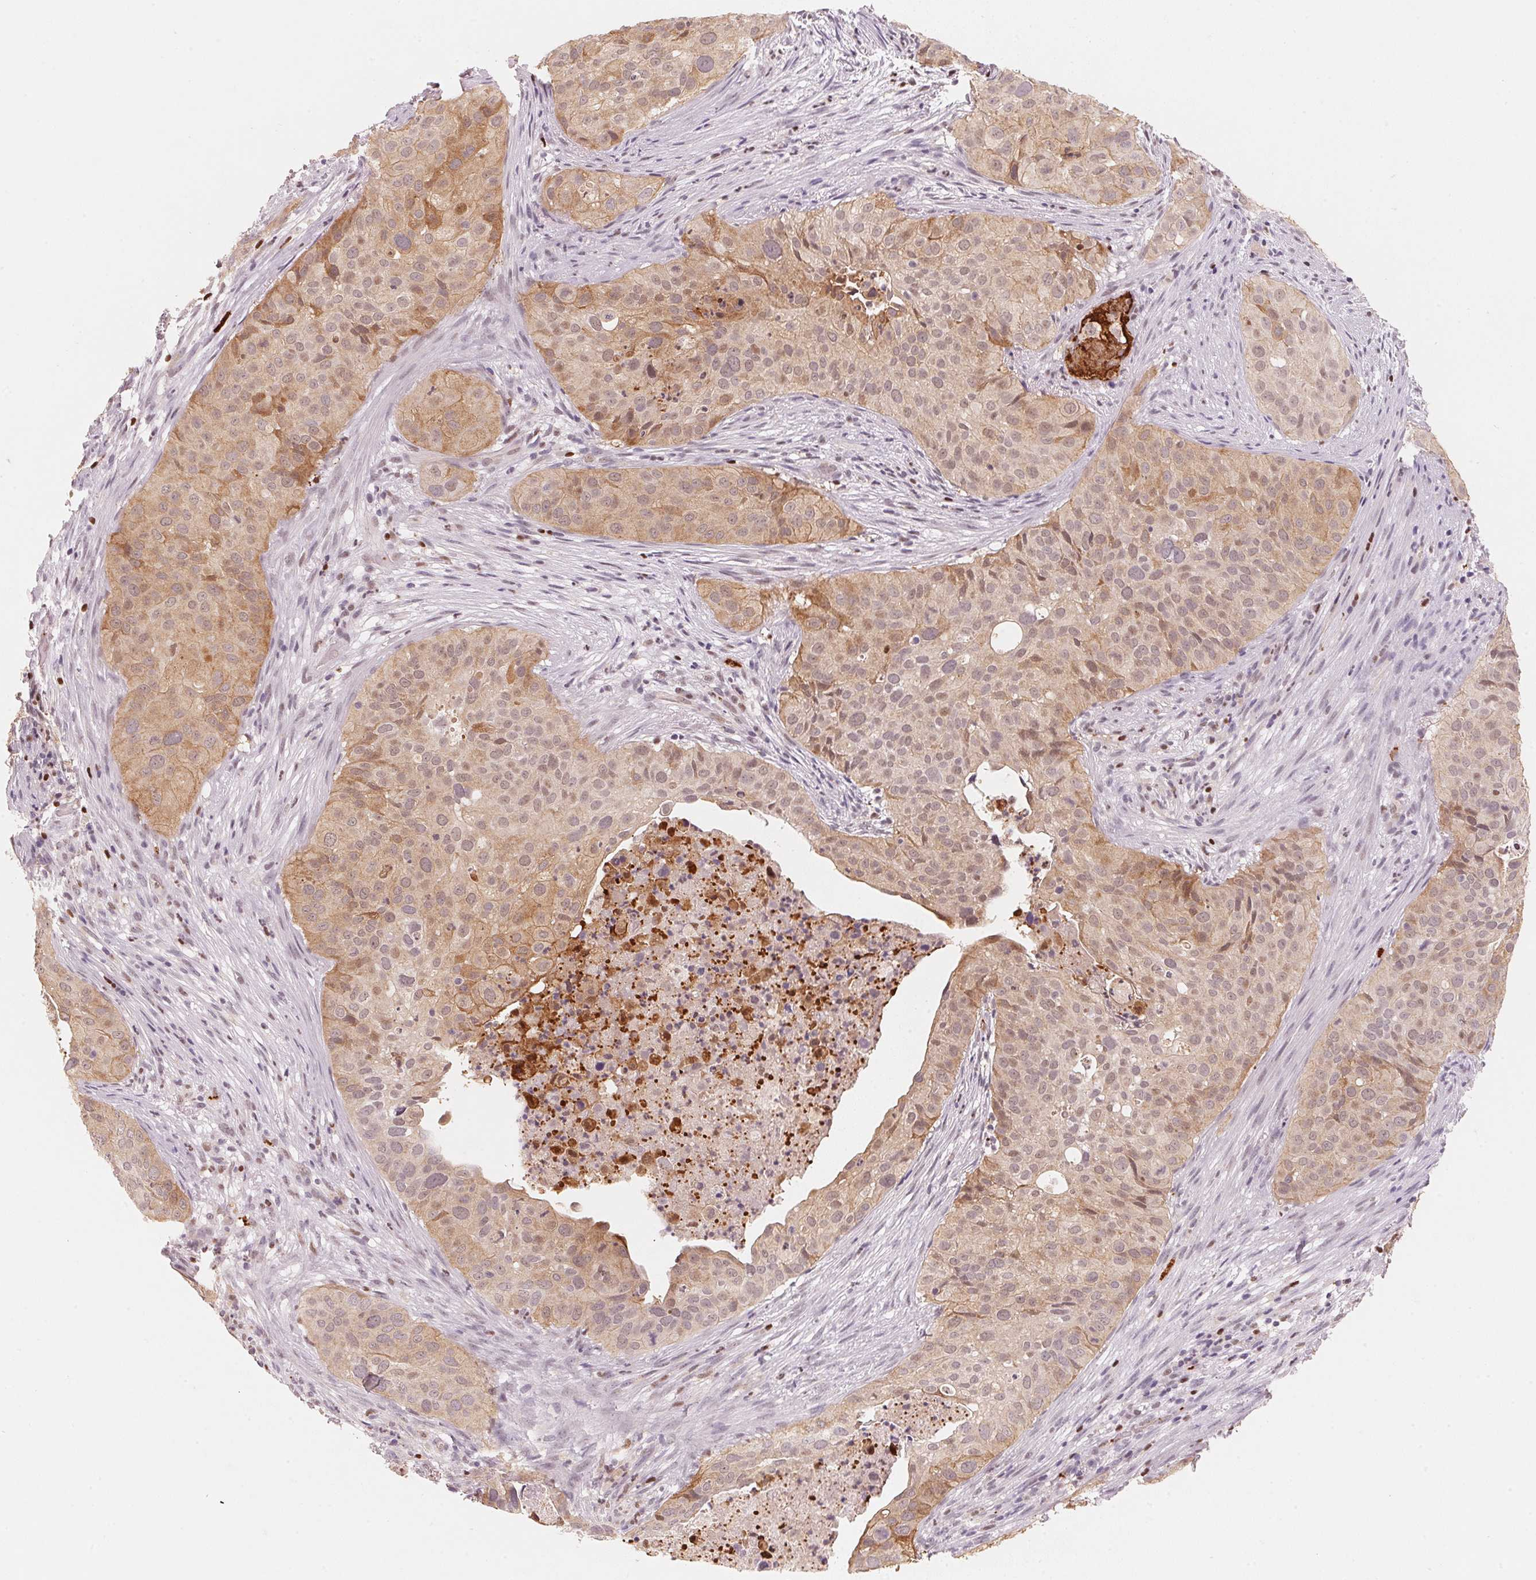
{"staining": {"intensity": "weak", "quantity": "<25%", "location": "cytoplasmic/membranous"}, "tissue": "cervical cancer", "cell_type": "Tumor cells", "image_type": "cancer", "snomed": [{"axis": "morphology", "description": "Squamous cell carcinoma, NOS"}, {"axis": "topography", "description": "Cervix"}], "caption": "High magnification brightfield microscopy of cervical cancer (squamous cell carcinoma) stained with DAB (brown) and counterstained with hematoxylin (blue): tumor cells show no significant positivity.", "gene": "ARHGAP22", "patient": {"sex": "female", "age": 38}}